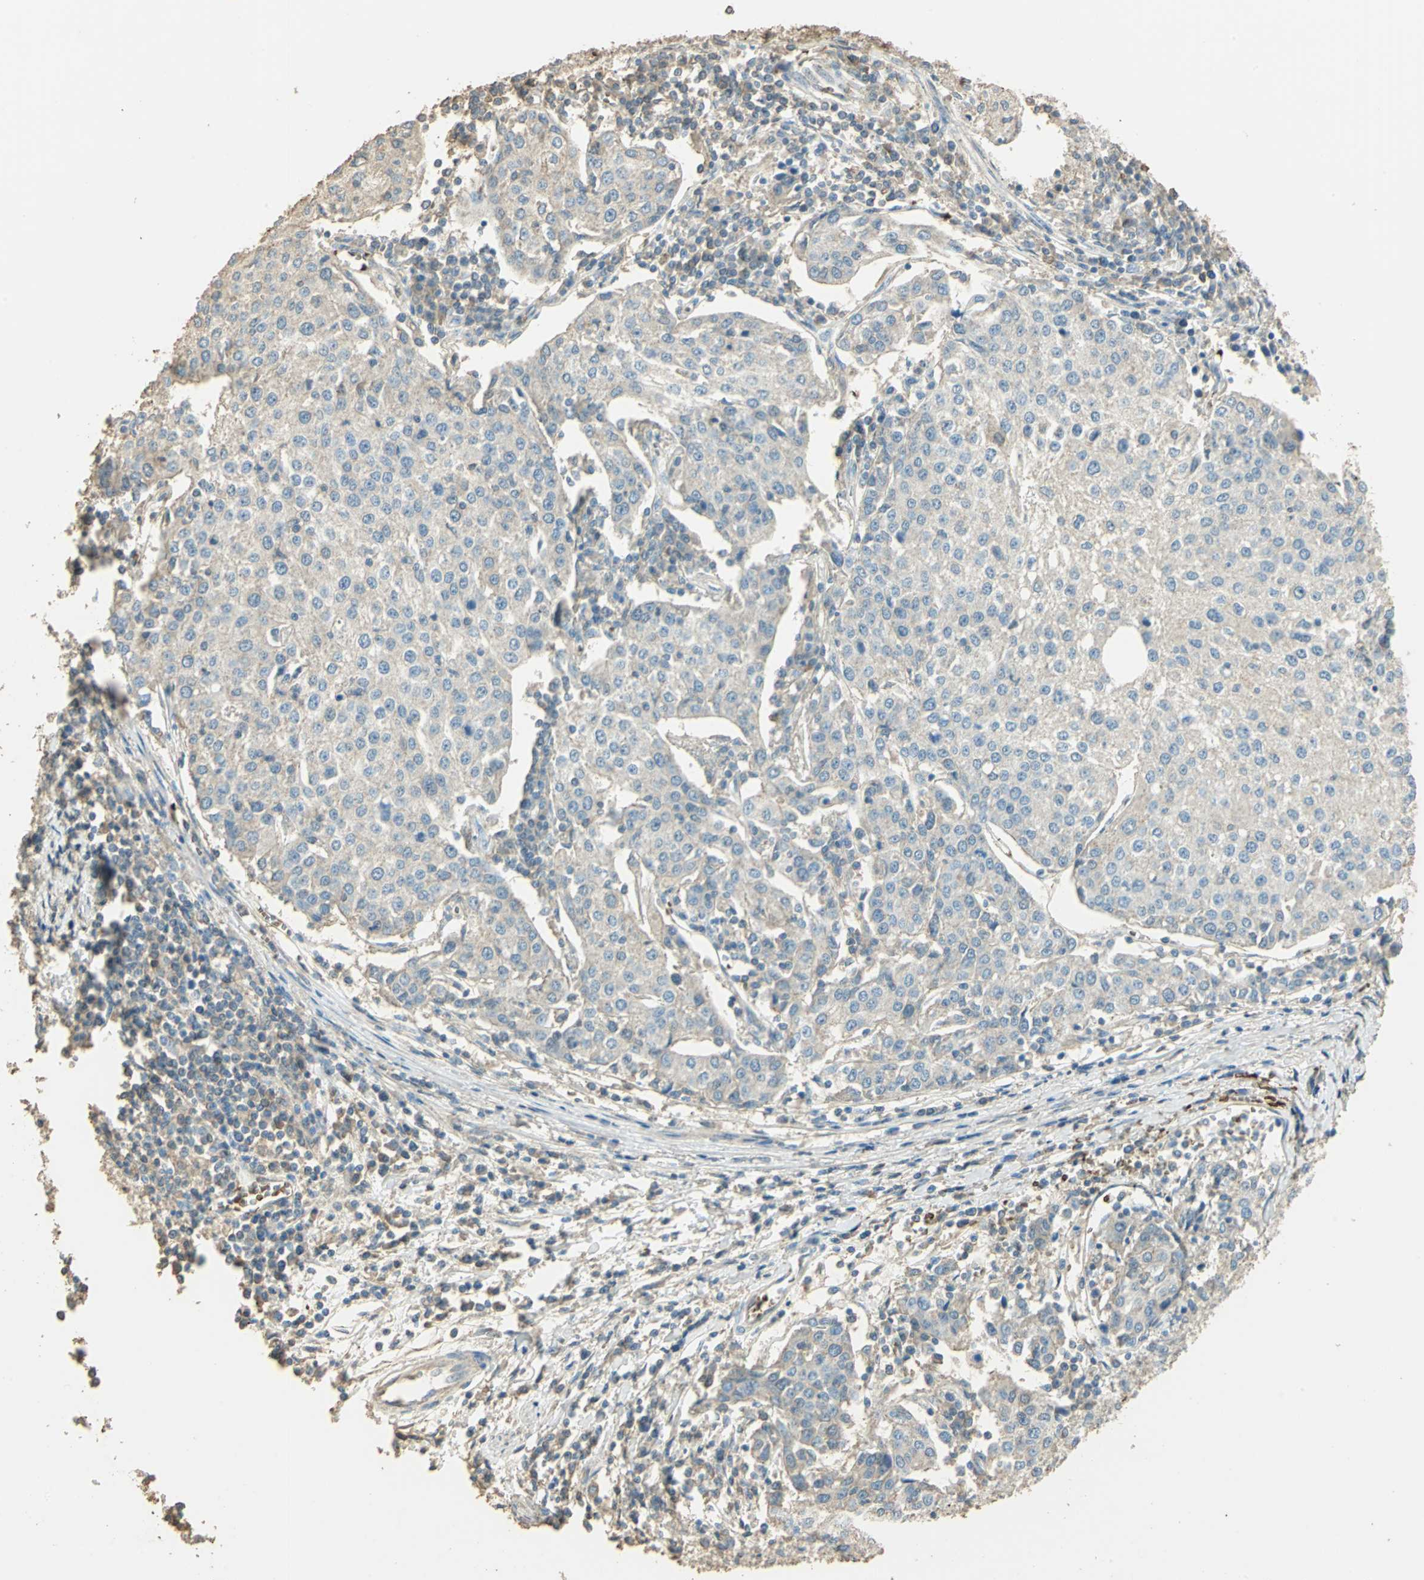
{"staining": {"intensity": "weak", "quantity": "25%-75%", "location": "cytoplasmic/membranous"}, "tissue": "urothelial cancer", "cell_type": "Tumor cells", "image_type": "cancer", "snomed": [{"axis": "morphology", "description": "Urothelial carcinoma, High grade"}, {"axis": "topography", "description": "Urinary bladder"}], "caption": "This image demonstrates immunohistochemistry (IHC) staining of urothelial carcinoma (high-grade), with low weak cytoplasmic/membranous staining in about 25%-75% of tumor cells.", "gene": "TRAPPC2", "patient": {"sex": "female", "age": 85}}